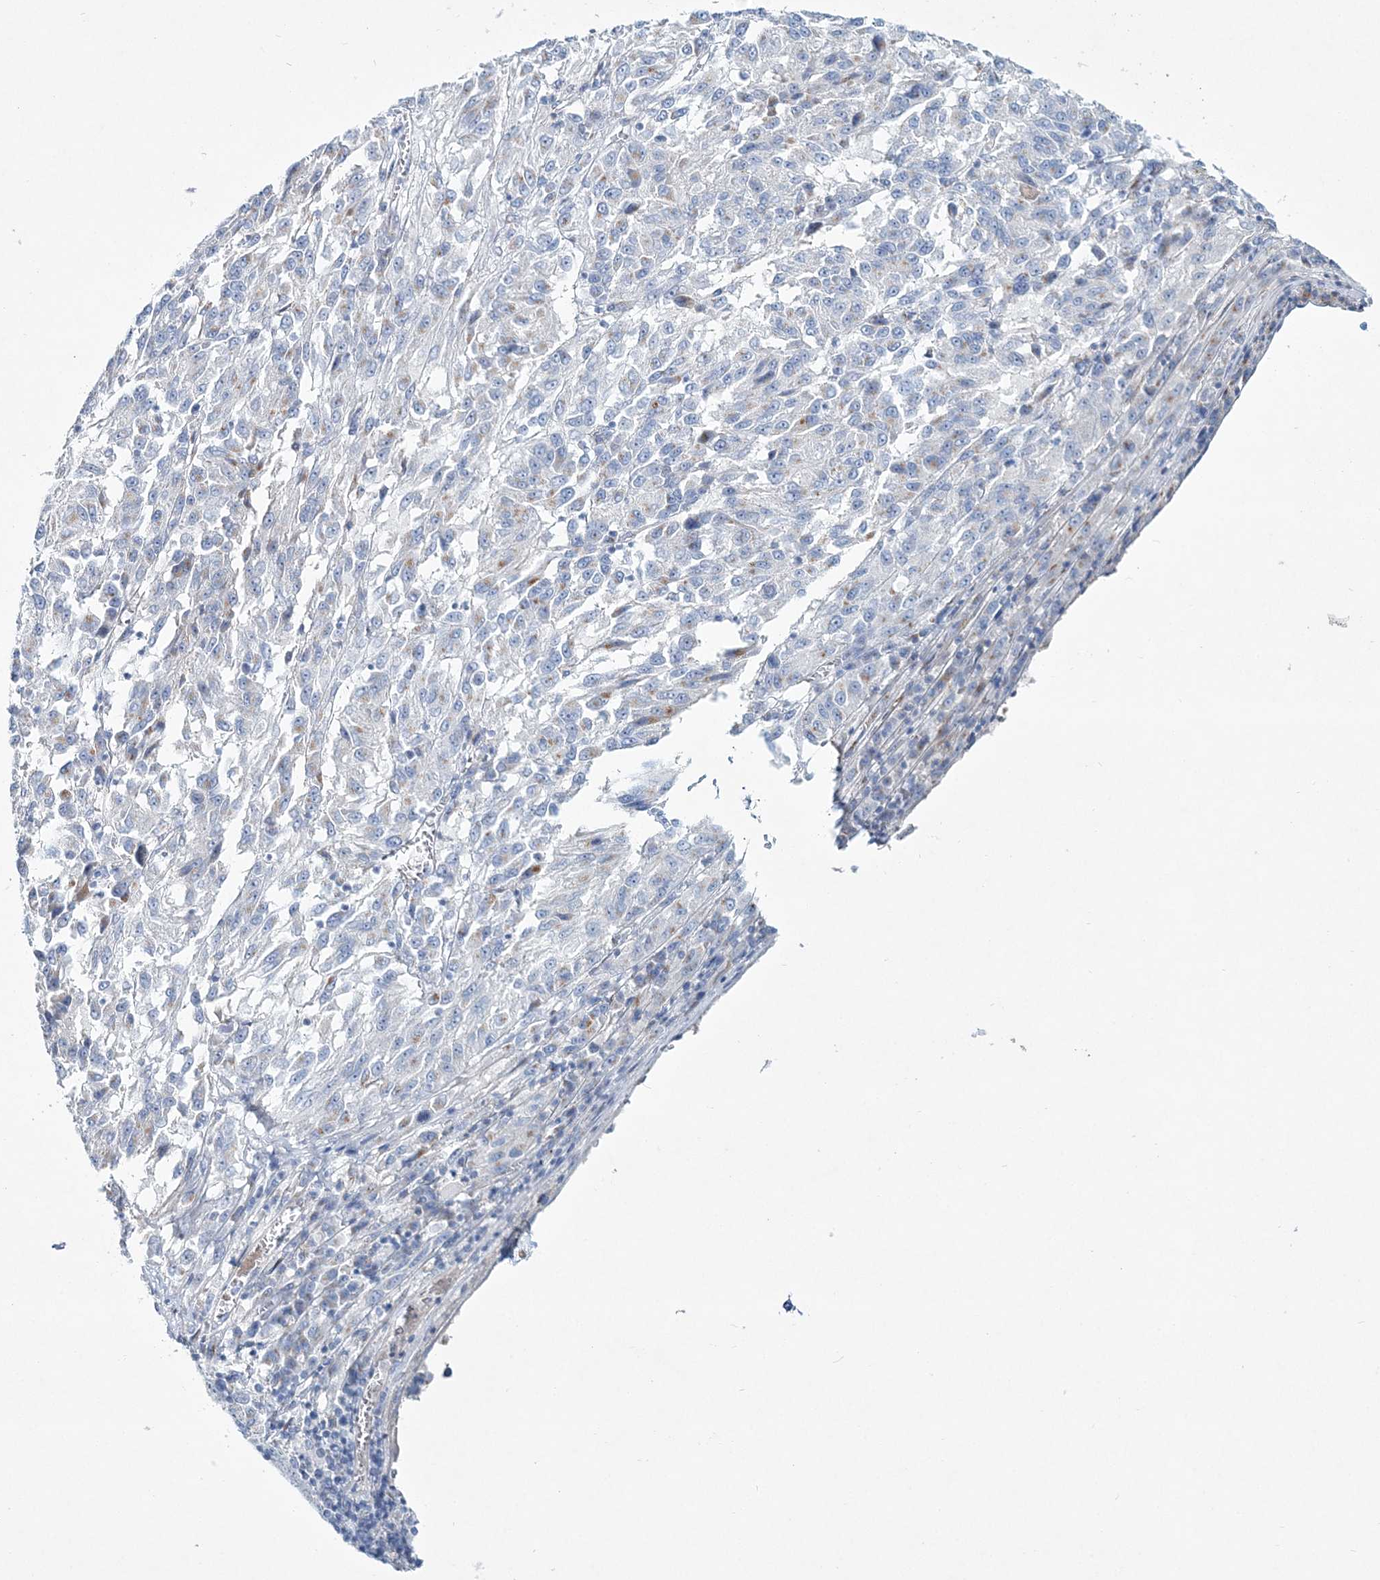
{"staining": {"intensity": "negative", "quantity": "none", "location": "none"}, "tissue": "melanoma", "cell_type": "Tumor cells", "image_type": "cancer", "snomed": [{"axis": "morphology", "description": "Malignant melanoma, Metastatic site"}, {"axis": "topography", "description": "Lung"}], "caption": "Malignant melanoma (metastatic site) was stained to show a protein in brown. There is no significant positivity in tumor cells.", "gene": "ADGRL1", "patient": {"sex": "male", "age": 64}}